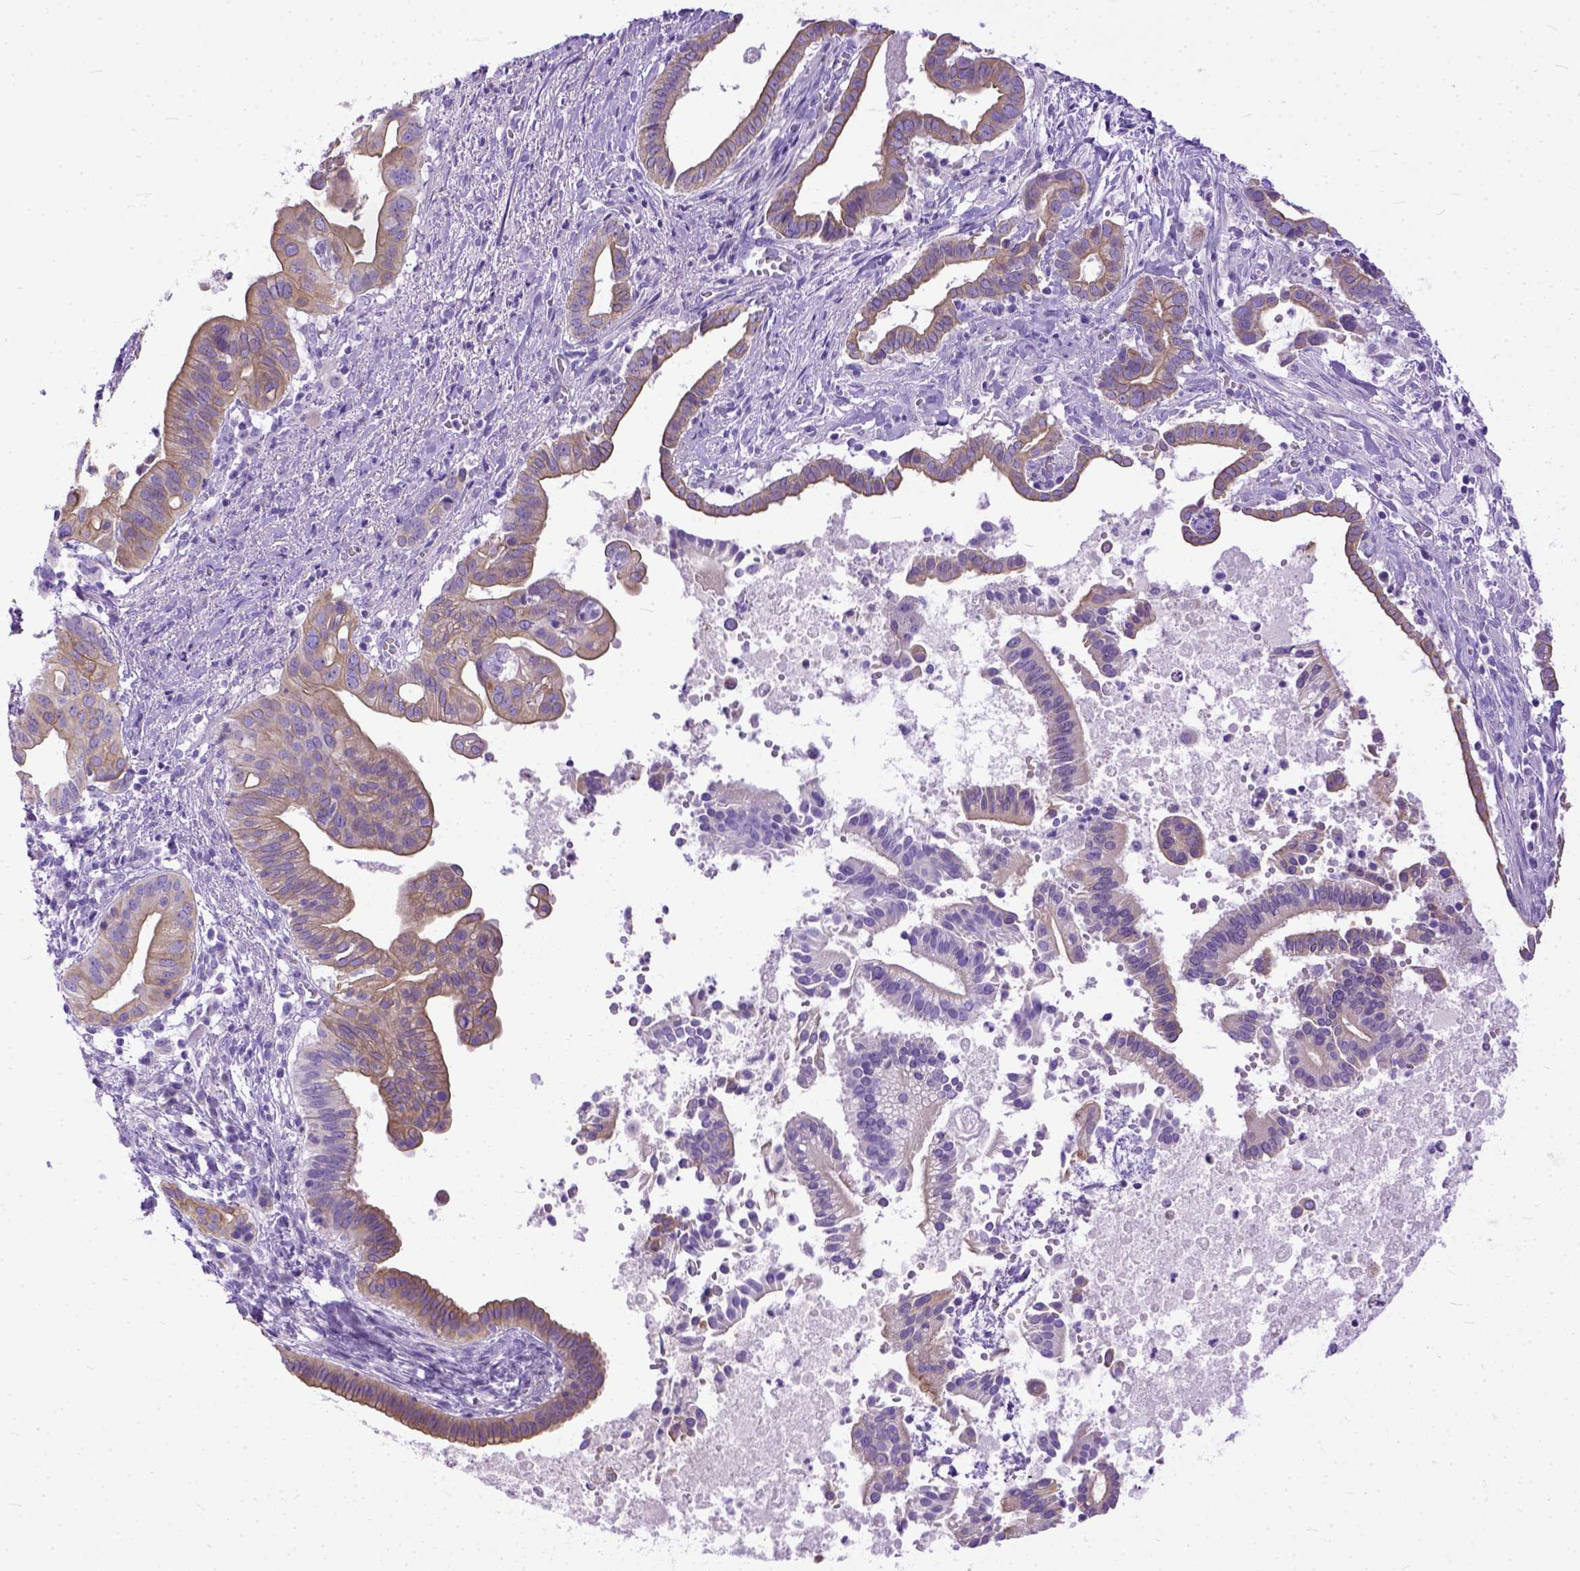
{"staining": {"intensity": "weak", "quantity": ">75%", "location": "cytoplasmic/membranous"}, "tissue": "pancreatic cancer", "cell_type": "Tumor cells", "image_type": "cancer", "snomed": [{"axis": "morphology", "description": "Adenocarcinoma, NOS"}, {"axis": "topography", "description": "Pancreas"}], "caption": "An immunohistochemistry histopathology image of neoplastic tissue is shown. Protein staining in brown shows weak cytoplasmic/membranous positivity in adenocarcinoma (pancreatic) within tumor cells.", "gene": "PPL", "patient": {"sex": "male", "age": 61}}